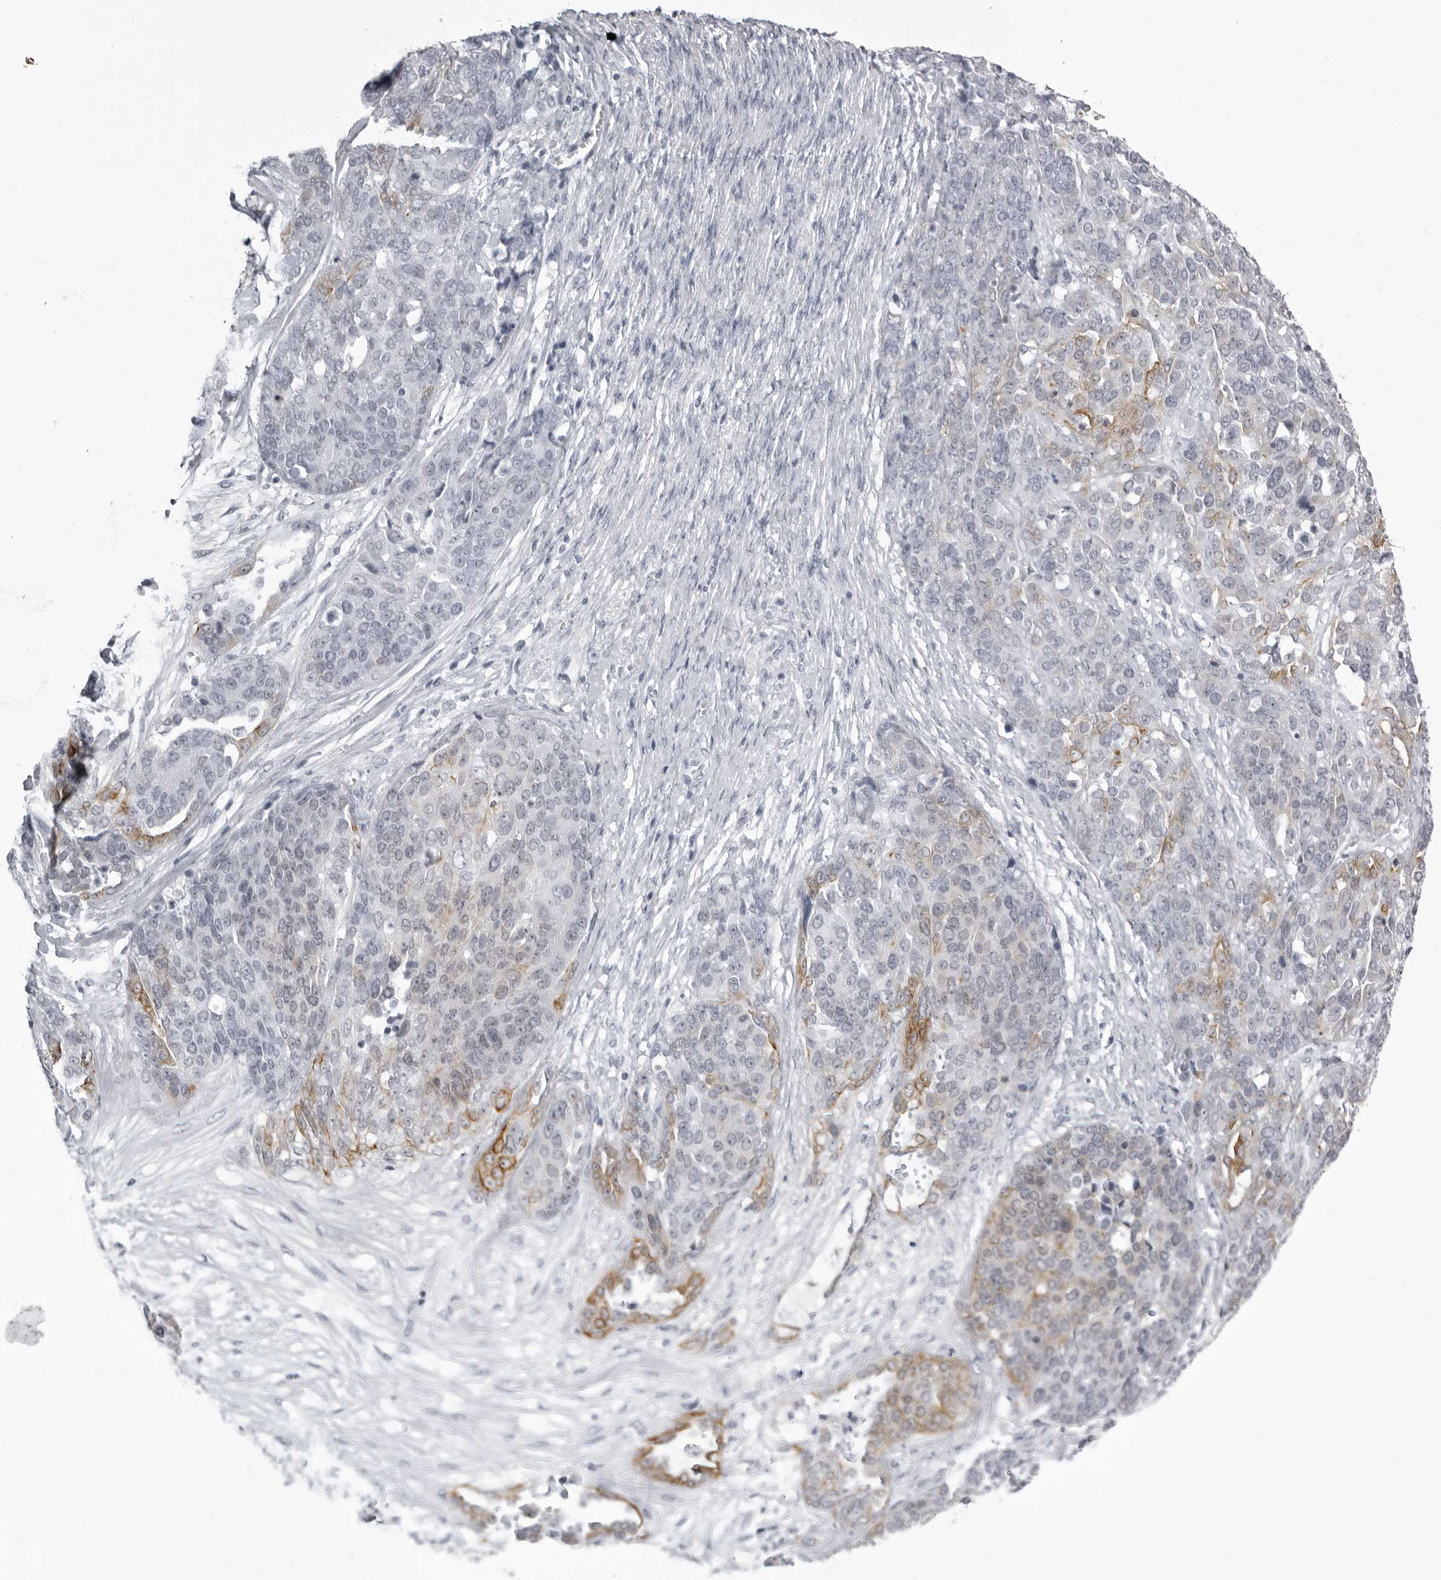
{"staining": {"intensity": "moderate", "quantity": "<25%", "location": "cytoplasmic/membranous"}, "tissue": "ovarian cancer", "cell_type": "Tumor cells", "image_type": "cancer", "snomed": [{"axis": "morphology", "description": "Cystadenocarcinoma, serous, NOS"}, {"axis": "topography", "description": "Ovary"}], "caption": "The histopathology image exhibits staining of ovarian serous cystadenocarcinoma, revealing moderate cytoplasmic/membranous protein positivity (brown color) within tumor cells.", "gene": "UROD", "patient": {"sex": "female", "age": 44}}